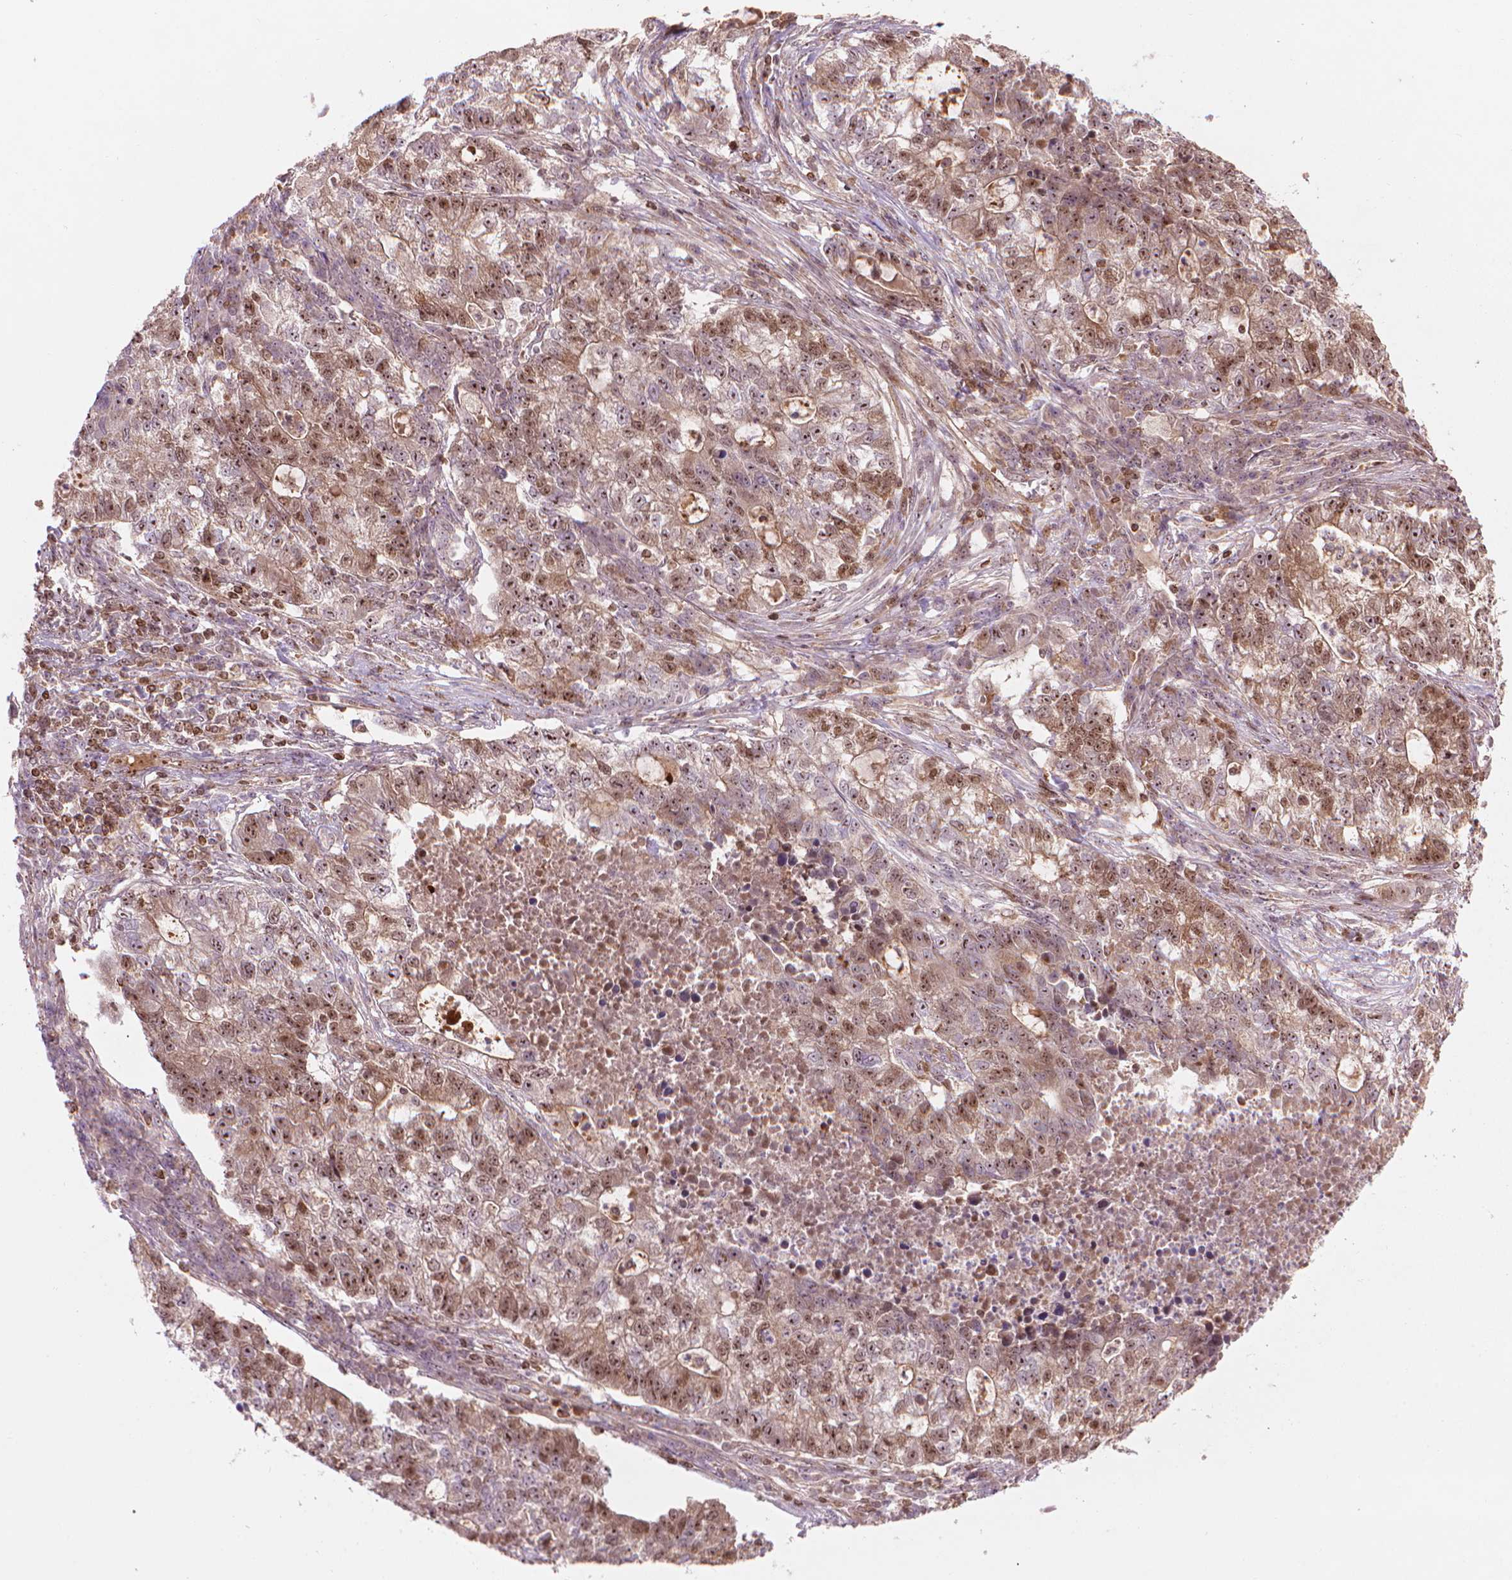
{"staining": {"intensity": "moderate", "quantity": ">75%", "location": "cytoplasmic/membranous,nuclear"}, "tissue": "lung cancer", "cell_type": "Tumor cells", "image_type": "cancer", "snomed": [{"axis": "morphology", "description": "Adenocarcinoma, NOS"}, {"axis": "topography", "description": "Lung"}], "caption": "Immunohistochemistry of lung adenocarcinoma demonstrates medium levels of moderate cytoplasmic/membranous and nuclear staining in about >75% of tumor cells.", "gene": "SMC2", "patient": {"sex": "male", "age": 57}}